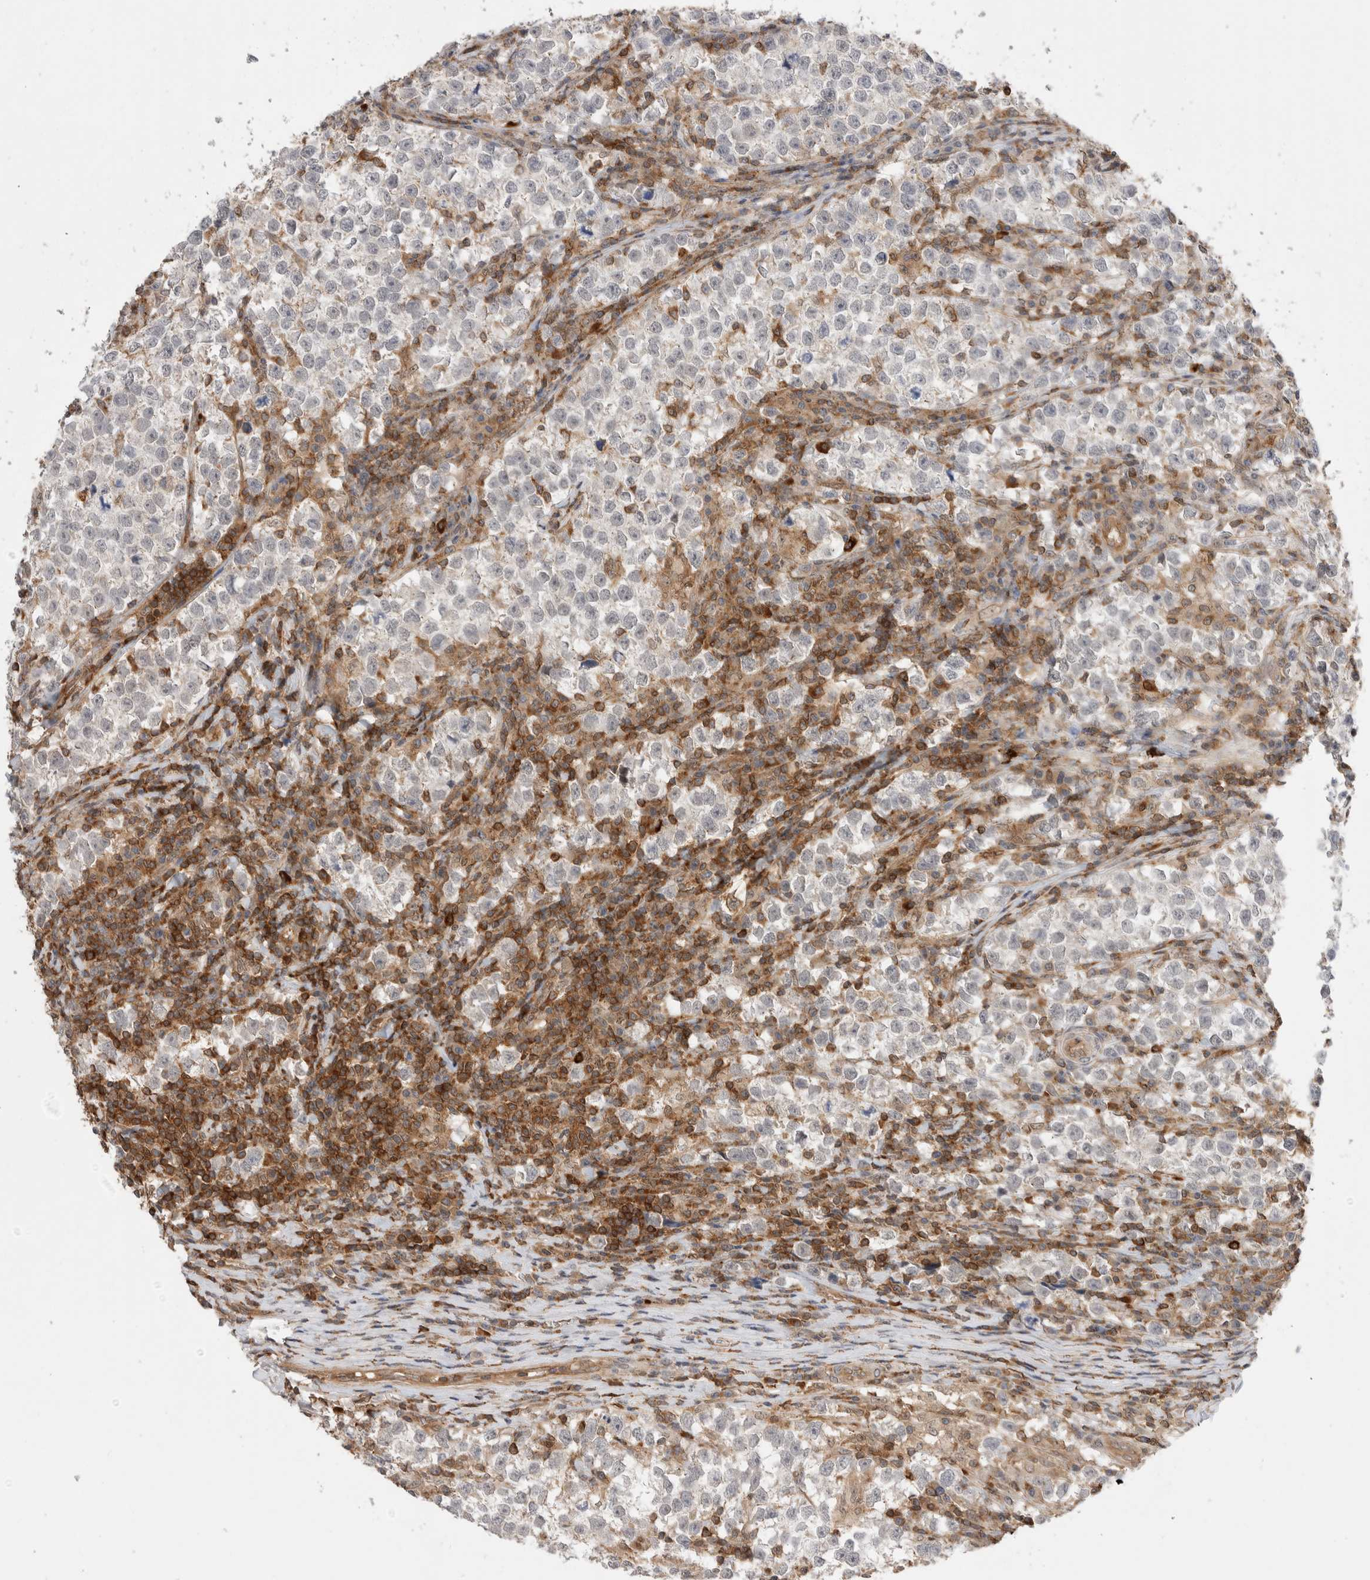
{"staining": {"intensity": "weak", "quantity": "<25%", "location": "cytoplasmic/membranous"}, "tissue": "testis cancer", "cell_type": "Tumor cells", "image_type": "cancer", "snomed": [{"axis": "morphology", "description": "Normal tissue, NOS"}, {"axis": "morphology", "description": "Seminoma, NOS"}, {"axis": "topography", "description": "Testis"}], "caption": "Tumor cells are negative for protein expression in human seminoma (testis). (DAB (3,3'-diaminobenzidine) immunohistochemistry (IHC), high magnification).", "gene": "NFKB1", "patient": {"sex": "male", "age": 43}}